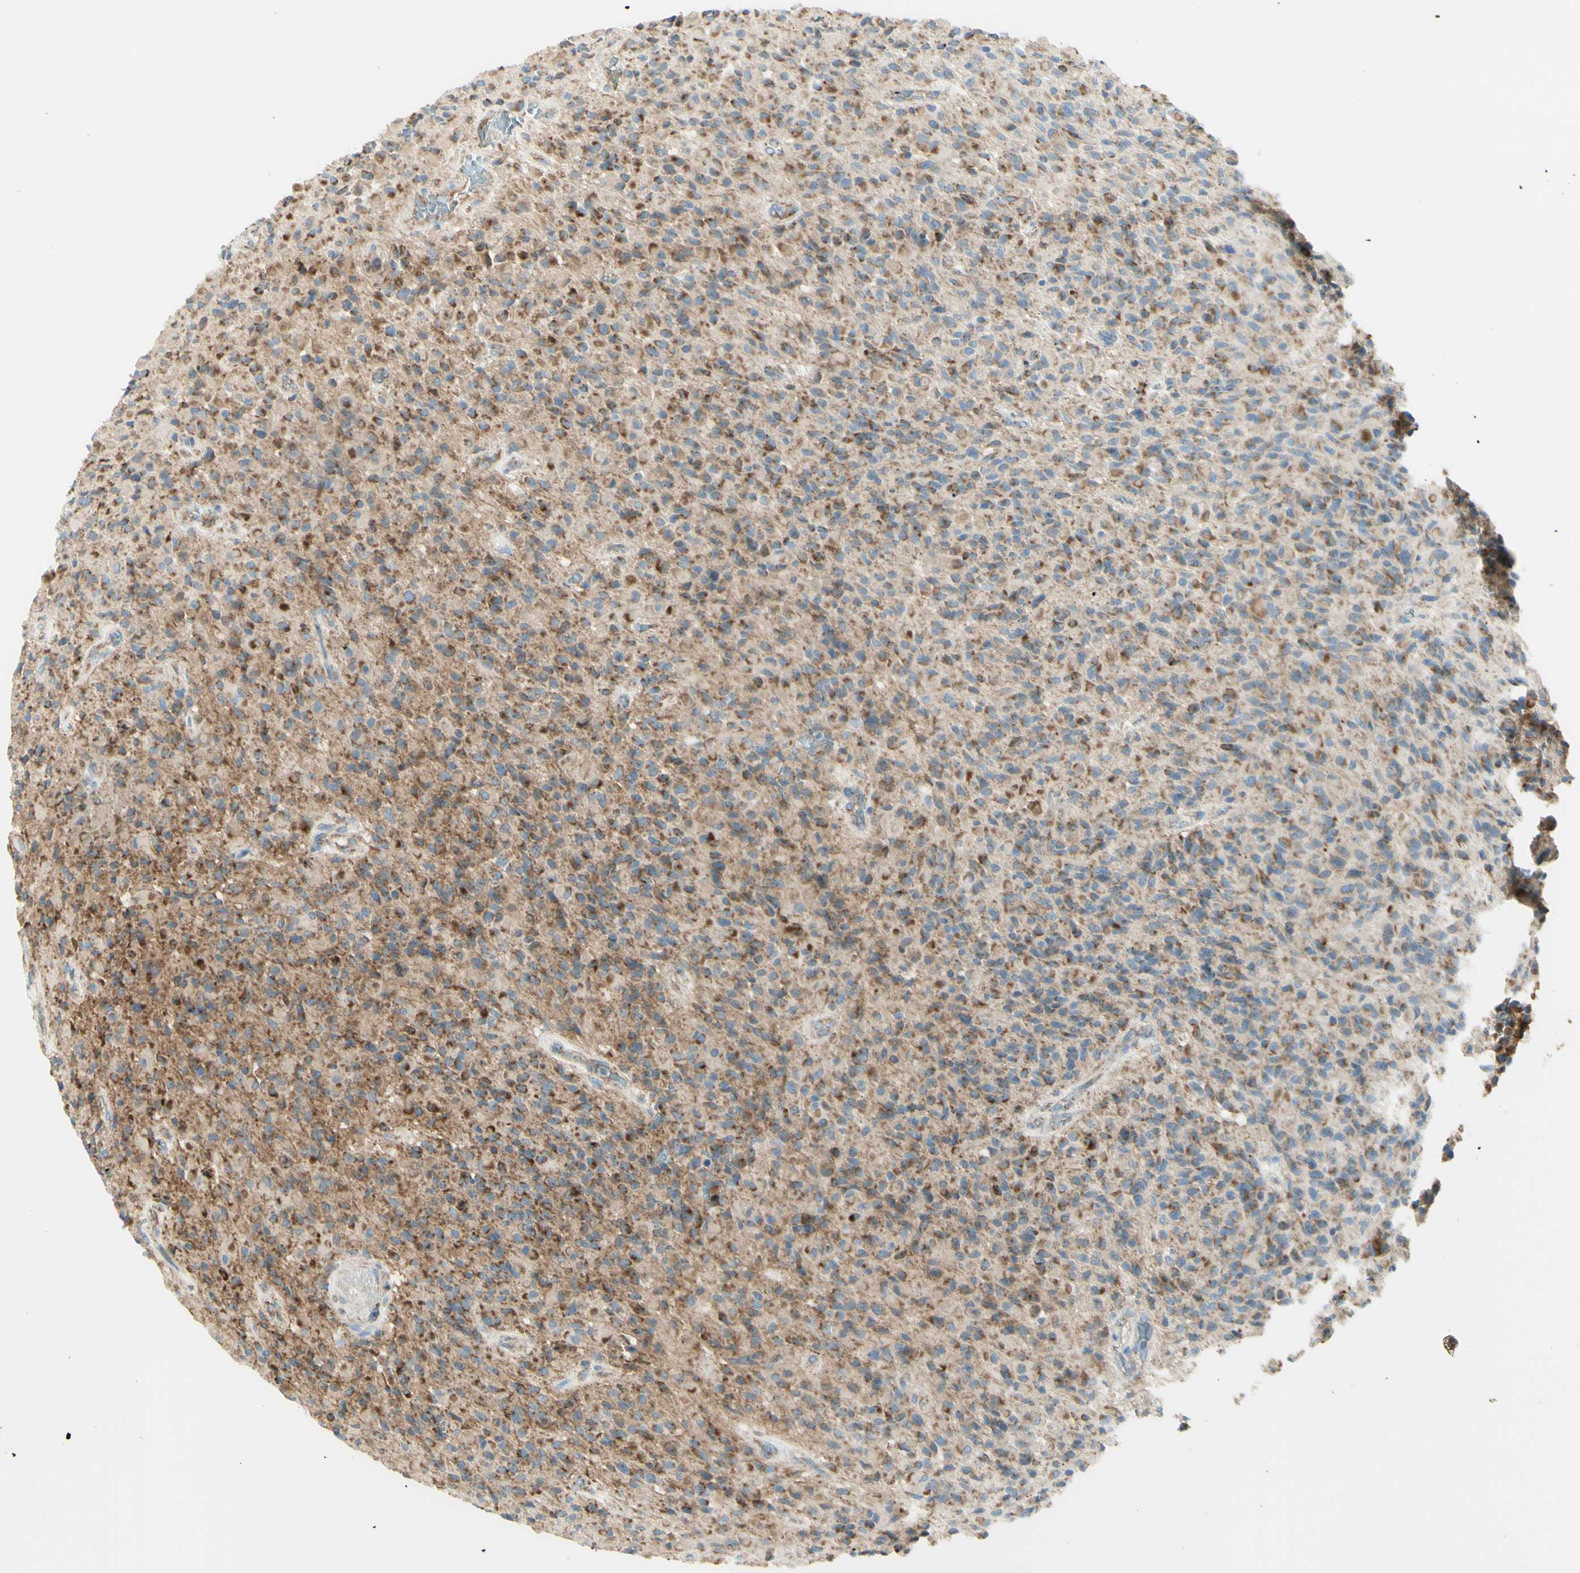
{"staining": {"intensity": "moderate", "quantity": ">75%", "location": "cytoplasmic/membranous"}, "tissue": "glioma", "cell_type": "Tumor cells", "image_type": "cancer", "snomed": [{"axis": "morphology", "description": "Glioma, malignant, High grade"}, {"axis": "topography", "description": "Brain"}], "caption": "Immunohistochemistry staining of malignant glioma (high-grade), which shows medium levels of moderate cytoplasmic/membranous staining in about >75% of tumor cells indicating moderate cytoplasmic/membranous protein positivity. The staining was performed using DAB (3,3'-diaminobenzidine) (brown) for protein detection and nuclei were counterstained in hematoxylin (blue).", "gene": "ARMC10", "patient": {"sex": "male", "age": 71}}